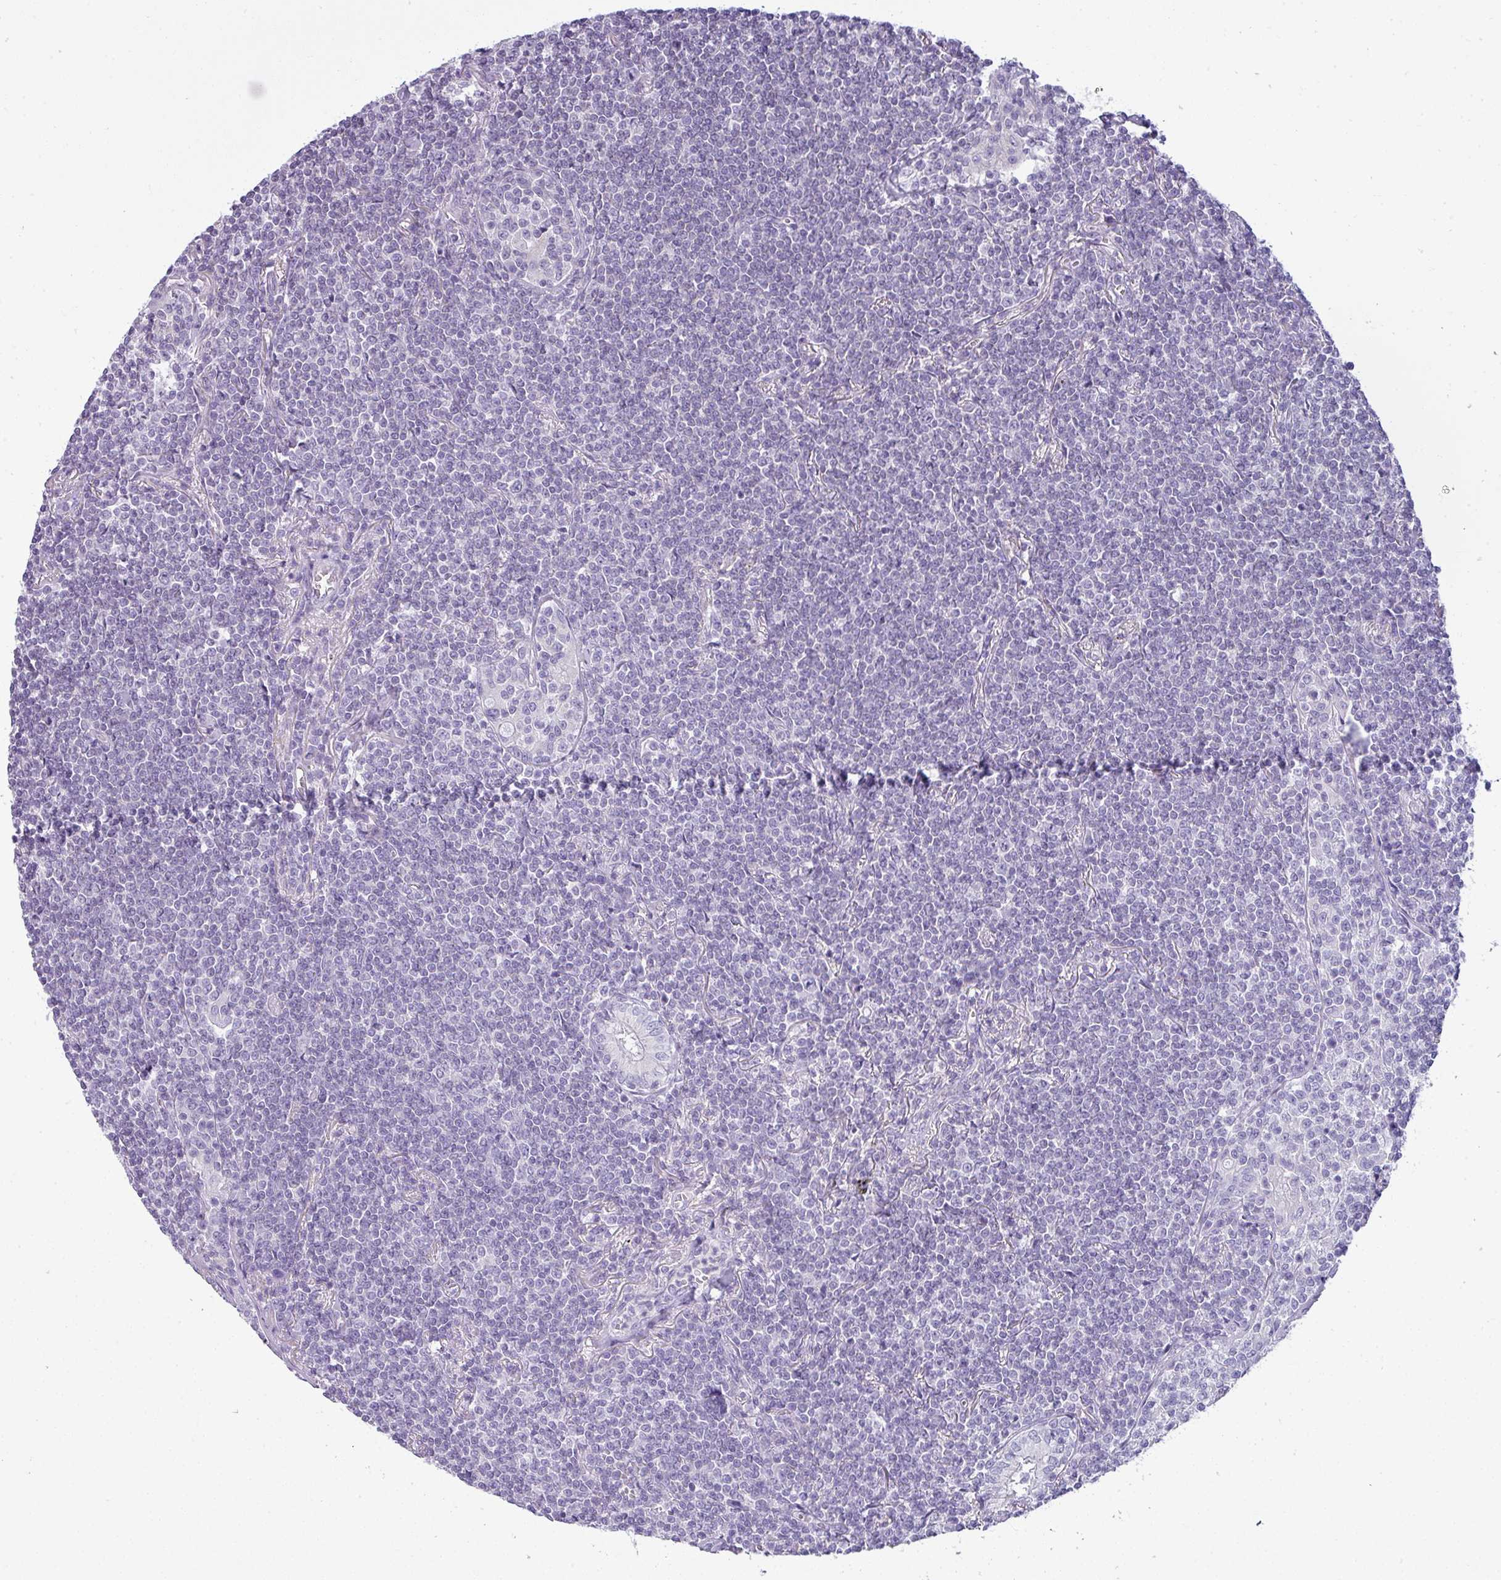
{"staining": {"intensity": "negative", "quantity": "none", "location": "none"}, "tissue": "lymphoma", "cell_type": "Tumor cells", "image_type": "cancer", "snomed": [{"axis": "morphology", "description": "Malignant lymphoma, non-Hodgkin's type, Low grade"}, {"axis": "topography", "description": "Lung"}], "caption": "This is an IHC image of lymphoma. There is no positivity in tumor cells.", "gene": "STAT5A", "patient": {"sex": "female", "age": 71}}